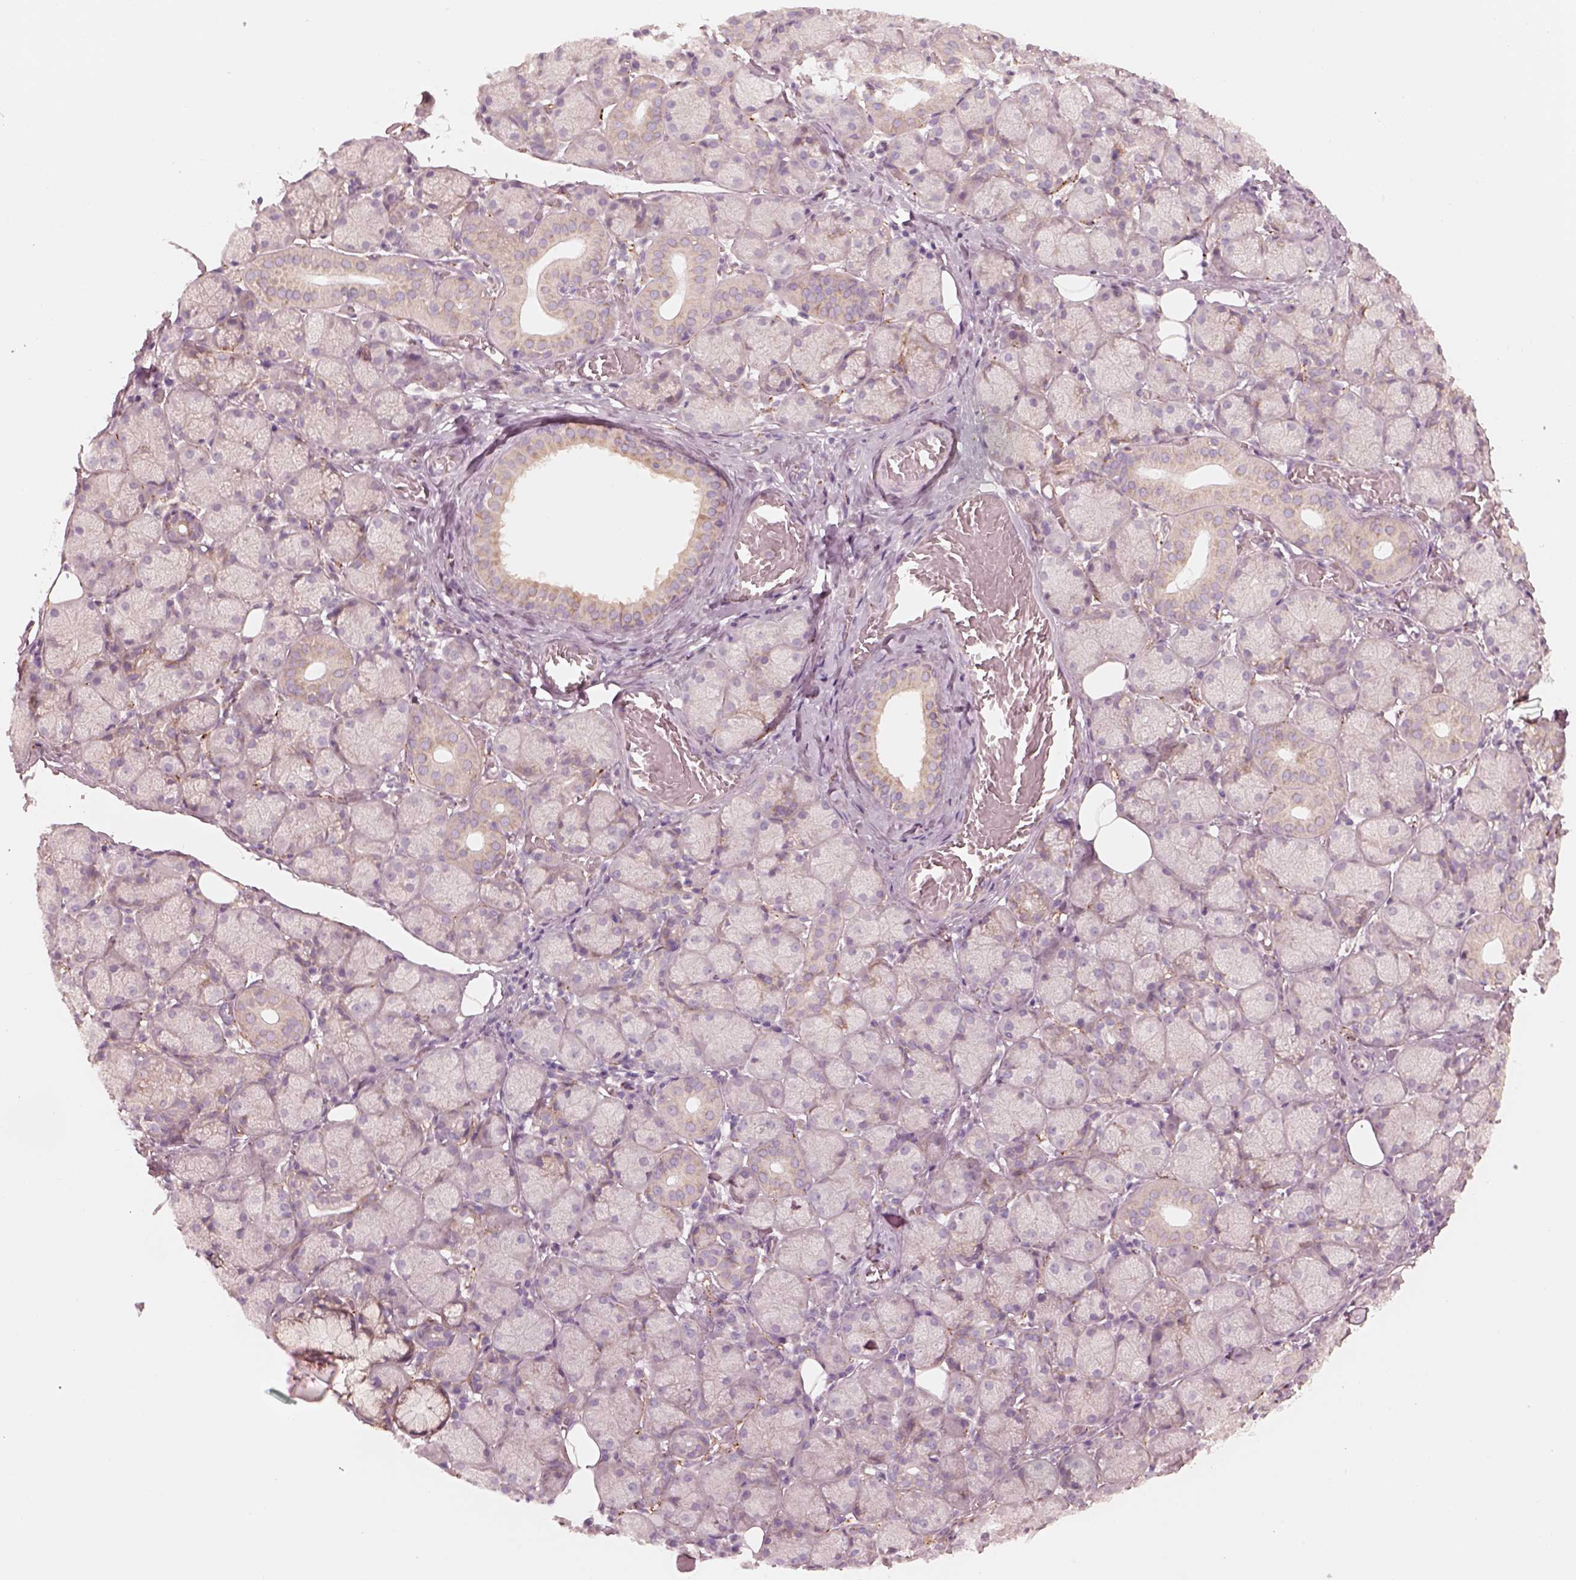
{"staining": {"intensity": "negative", "quantity": "none", "location": "none"}, "tissue": "salivary gland", "cell_type": "Glandular cells", "image_type": "normal", "snomed": [{"axis": "morphology", "description": "Normal tissue, NOS"}, {"axis": "topography", "description": "Salivary gland"}, {"axis": "topography", "description": "Peripheral nerve tissue"}], "caption": "The immunohistochemistry (IHC) micrograph has no significant positivity in glandular cells of salivary gland. Brightfield microscopy of IHC stained with DAB (brown) and hematoxylin (blue), captured at high magnification.", "gene": "RAB3C", "patient": {"sex": "female", "age": 24}}